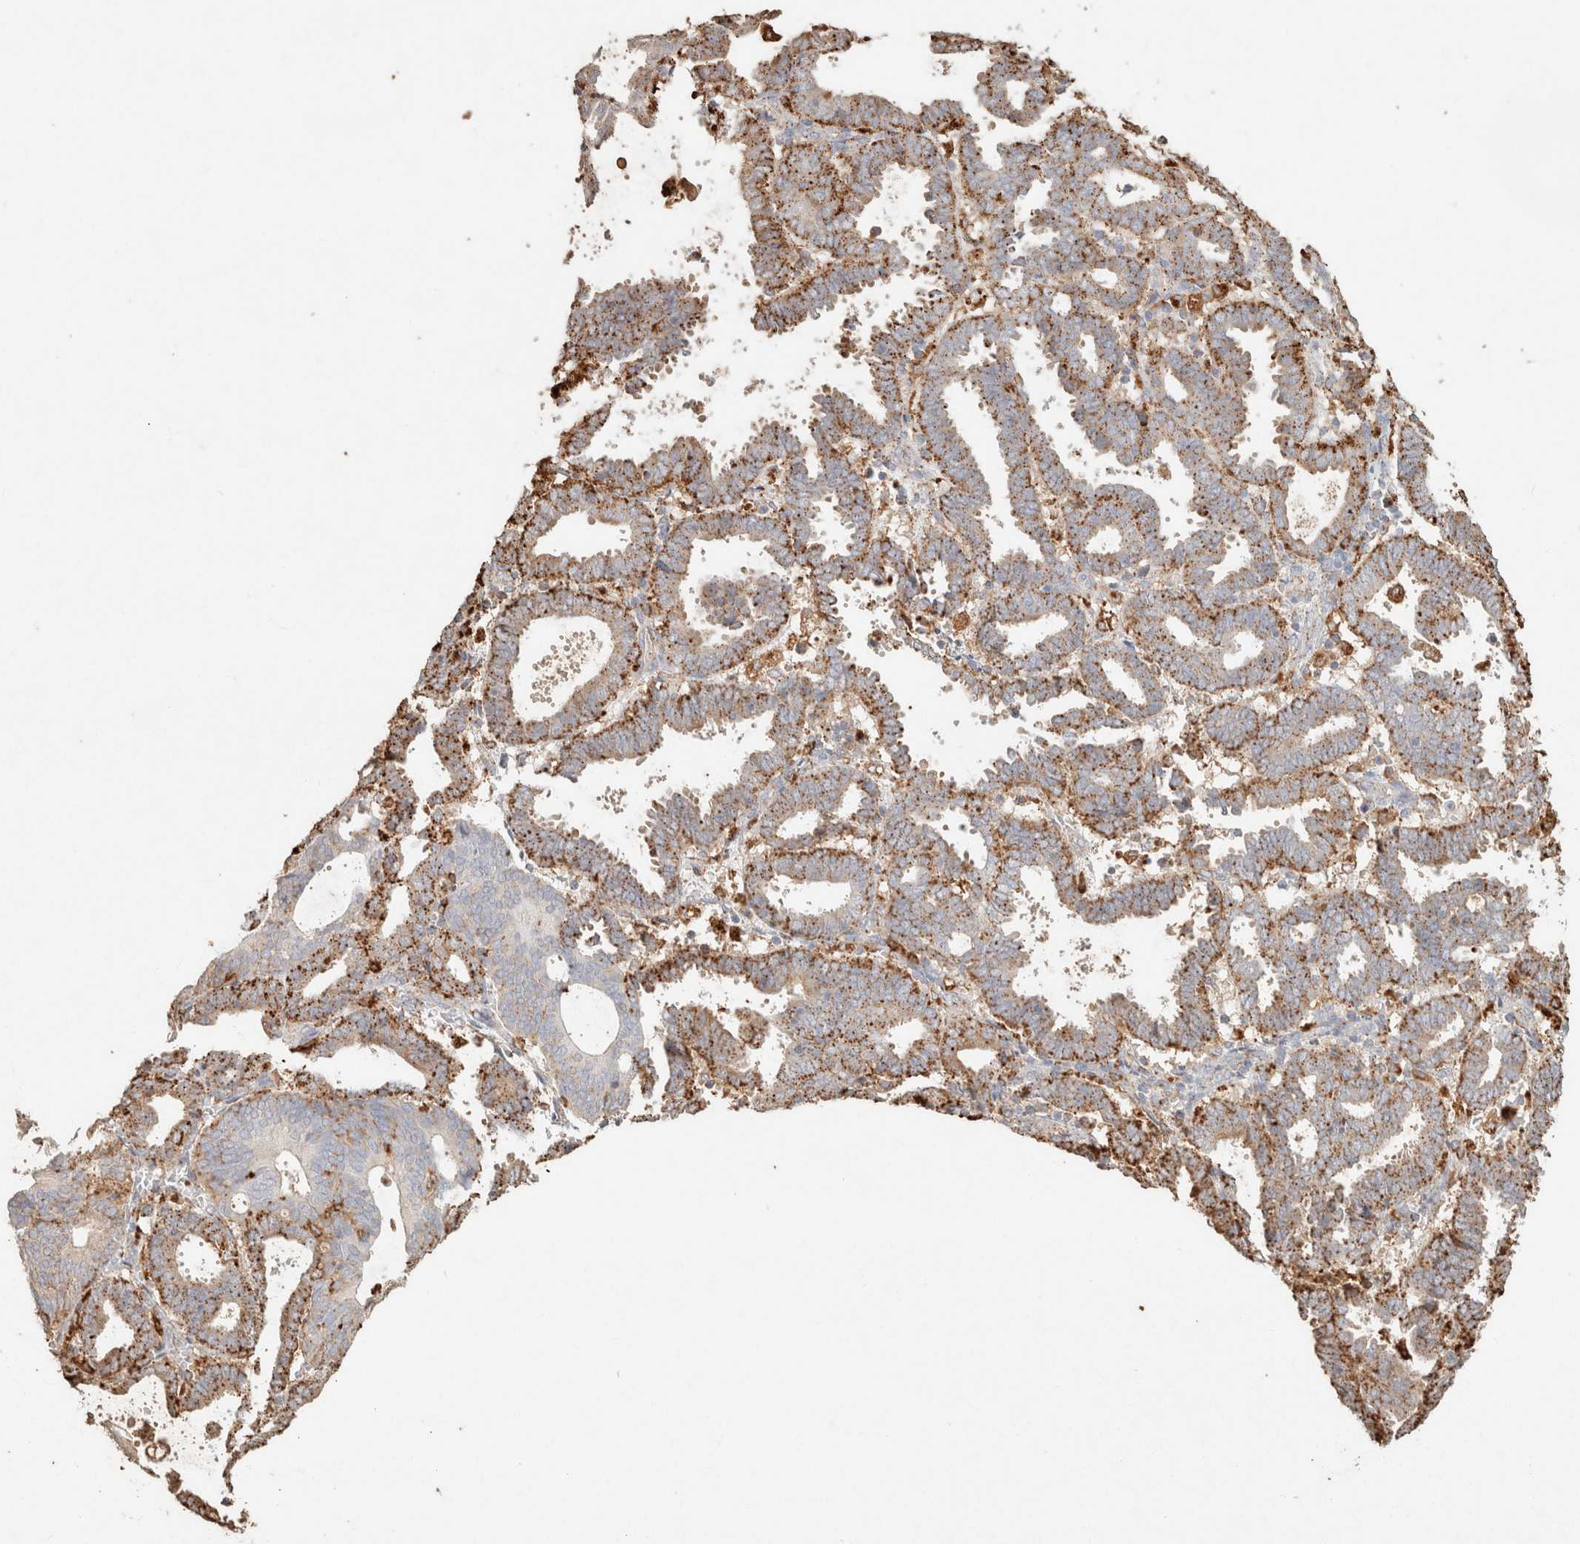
{"staining": {"intensity": "moderate", "quantity": "25%-75%", "location": "cytoplasmic/membranous"}, "tissue": "endometrial cancer", "cell_type": "Tumor cells", "image_type": "cancer", "snomed": [{"axis": "morphology", "description": "Adenocarcinoma, NOS"}, {"axis": "topography", "description": "Uterus"}], "caption": "A brown stain labels moderate cytoplasmic/membranous positivity of a protein in human endometrial adenocarcinoma tumor cells.", "gene": "CTSC", "patient": {"sex": "female", "age": 83}}